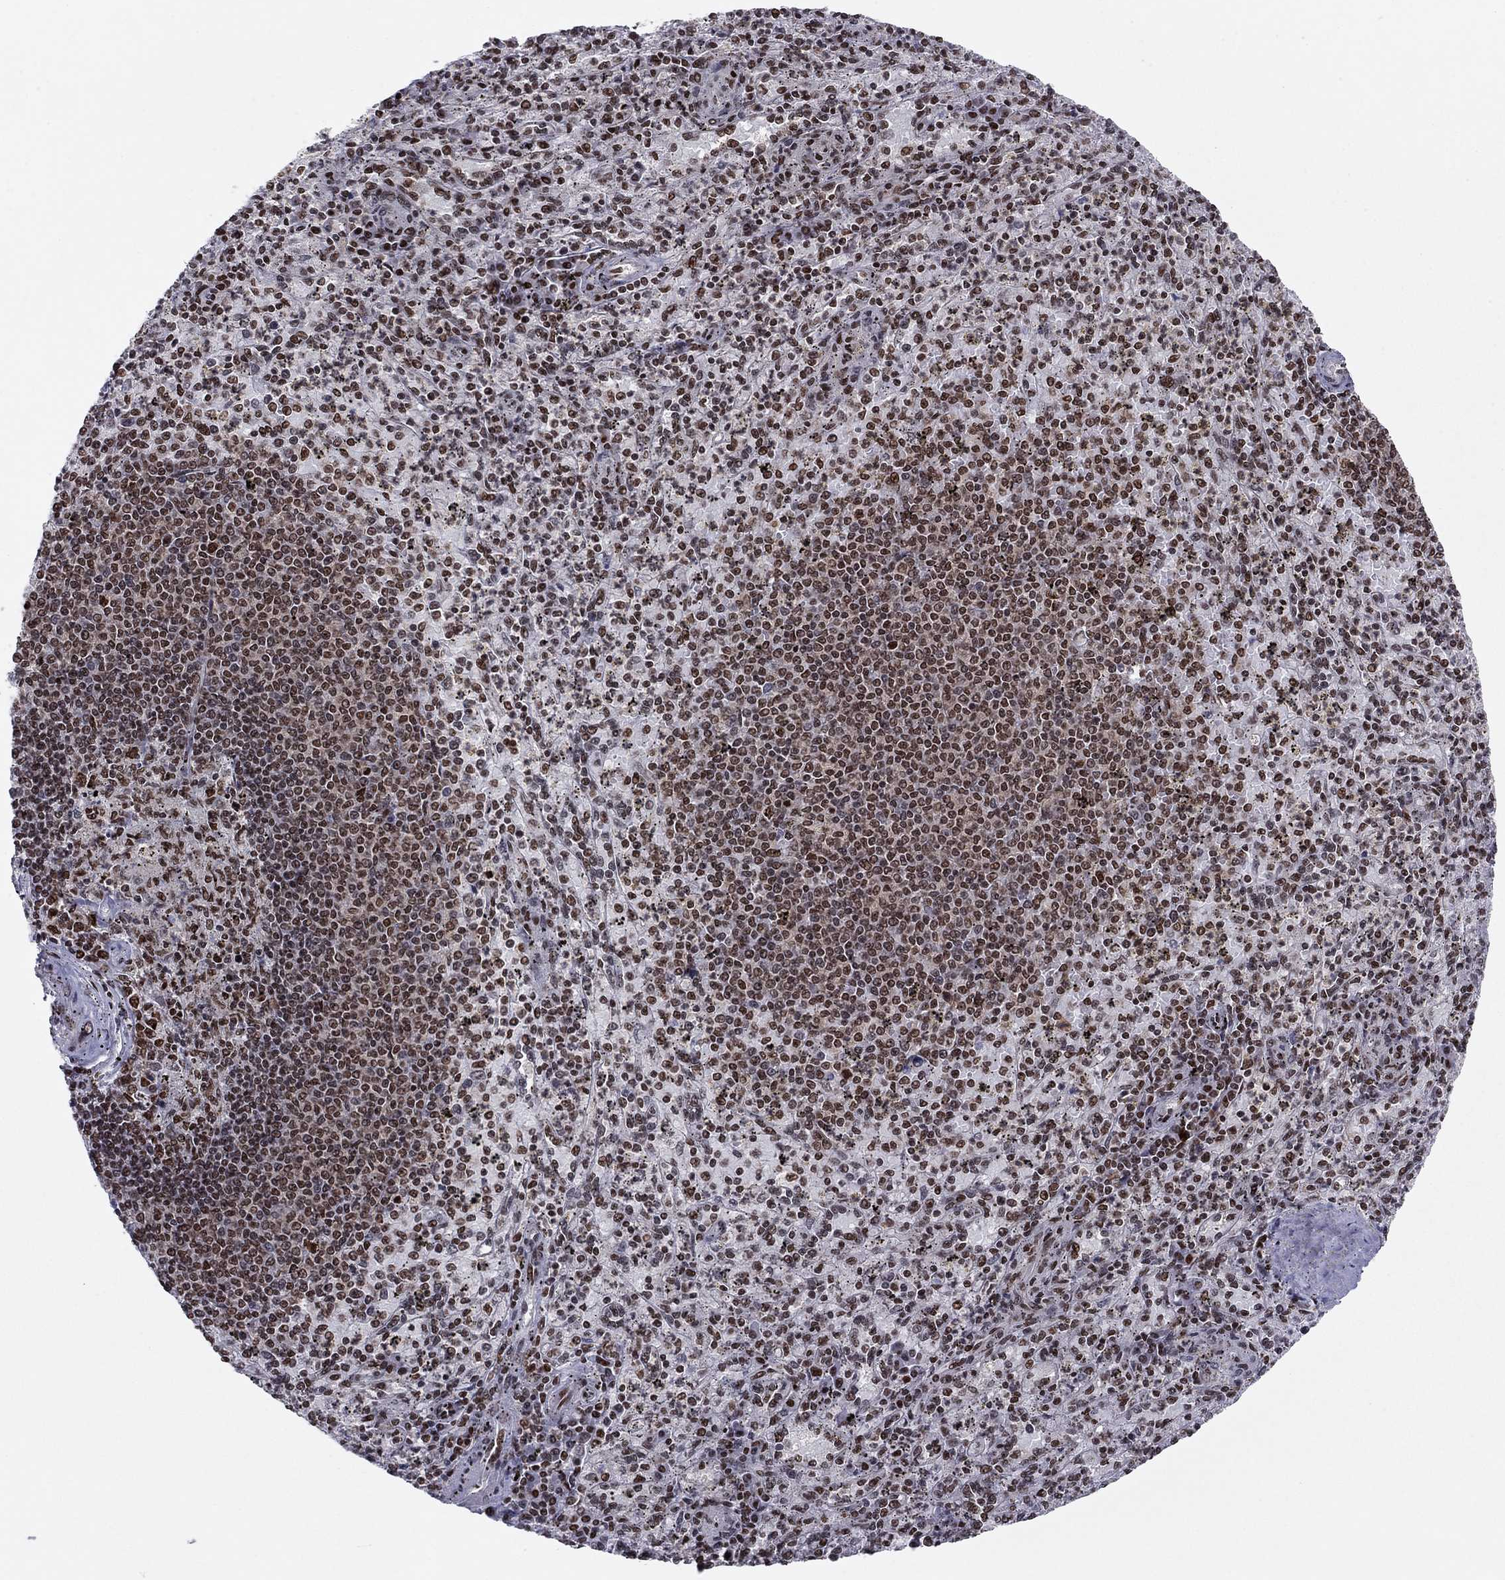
{"staining": {"intensity": "strong", "quantity": "25%-75%", "location": "nuclear"}, "tissue": "spleen", "cell_type": "Cells in red pulp", "image_type": "normal", "snomed": [{"axis": "morphology", "description": "Normal tissue, NOS"}, {"axis": "topography", "description": "Spleen"}], "caption": "Protein expression by IHC reveals strong nuclear staining in approximately 25%-75% of cells in red pulp in unremarkable spleen. (DAB (3,3'-diaminobenzidine) IHC, brown staining for protein, blue staining for nuclei).", "gene": "USP54", "patient": {"sex": "male", "age": 60}}